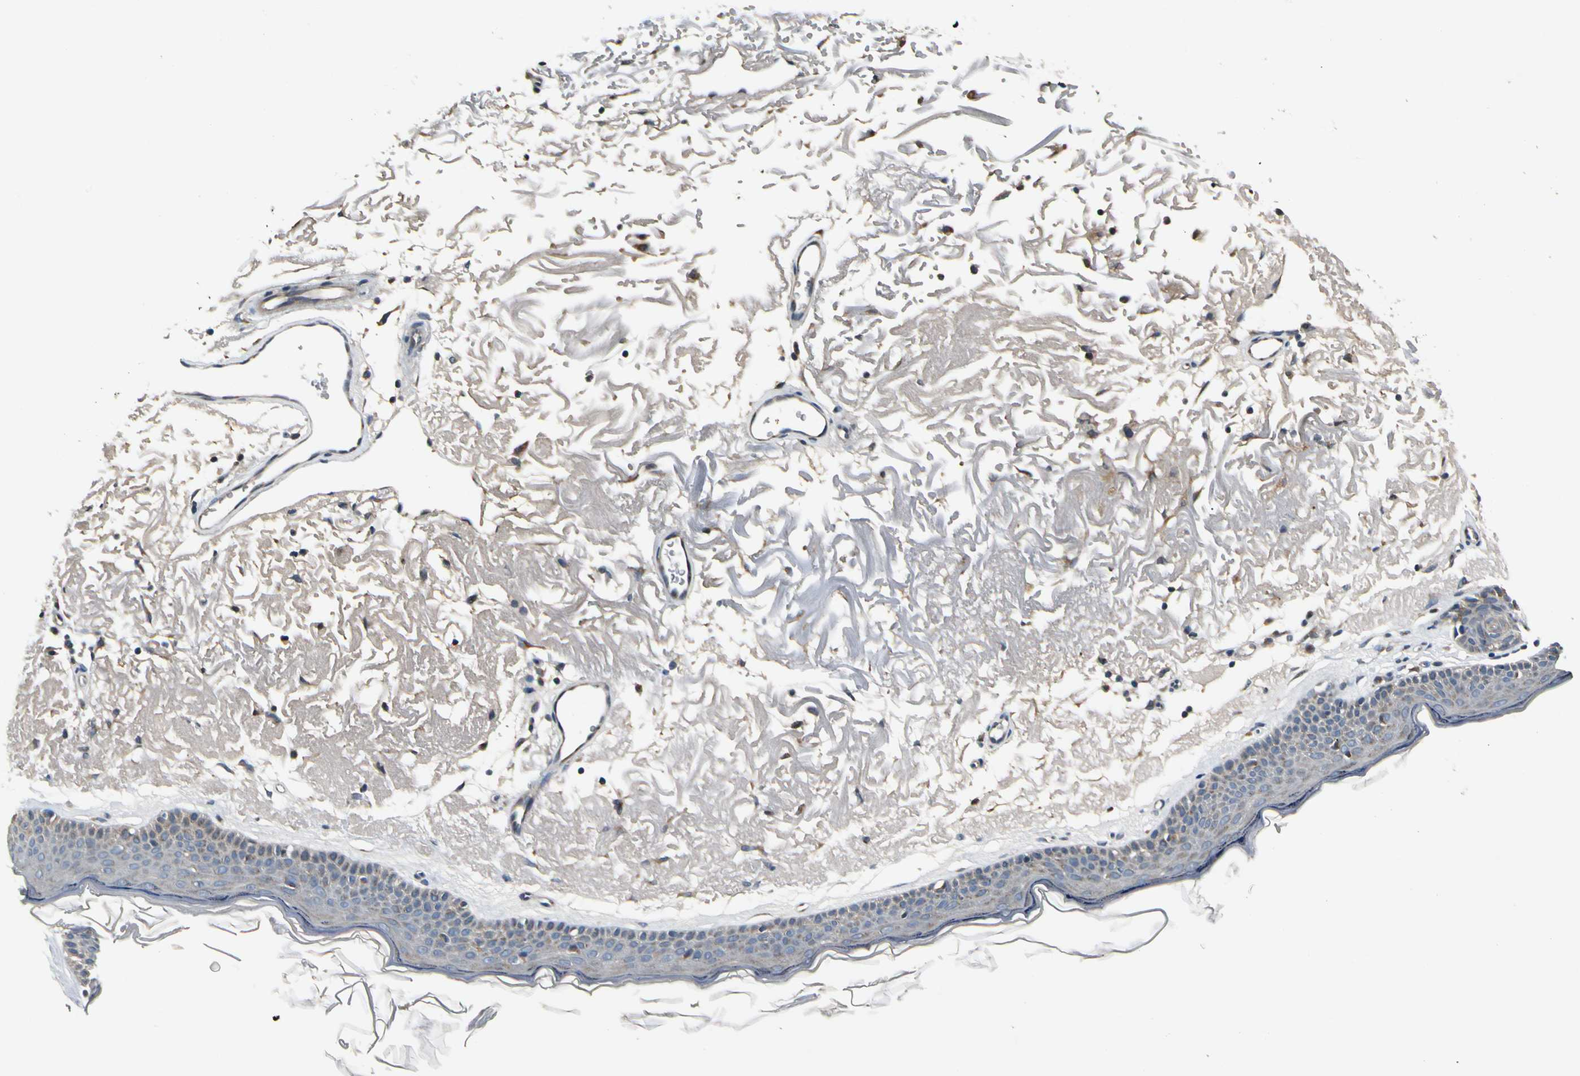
{"staining": {"intensity": "moderate", "quantity": ">75%", "location": "cytoplasmic/membranous"}, "tissue": "skin", "cell_type": "Fibroblasts", "image_type": "normal", "snomed": [{"axis": "morphology", "description": "Normal tissue, NOS"}, {"axis": "topography", "description": "Skin"}], "caption": "Moderate cytoplasmic/membranous protein staining is identified in approximately >75% of fibroblasts in skin. The staining is performed using DAB brown chromogen to label protein expression. The nuclei are counter-stained blue using hematoxylin.", "gene": "BNIP1", "patient": {"sex": "female", "age": 90}}